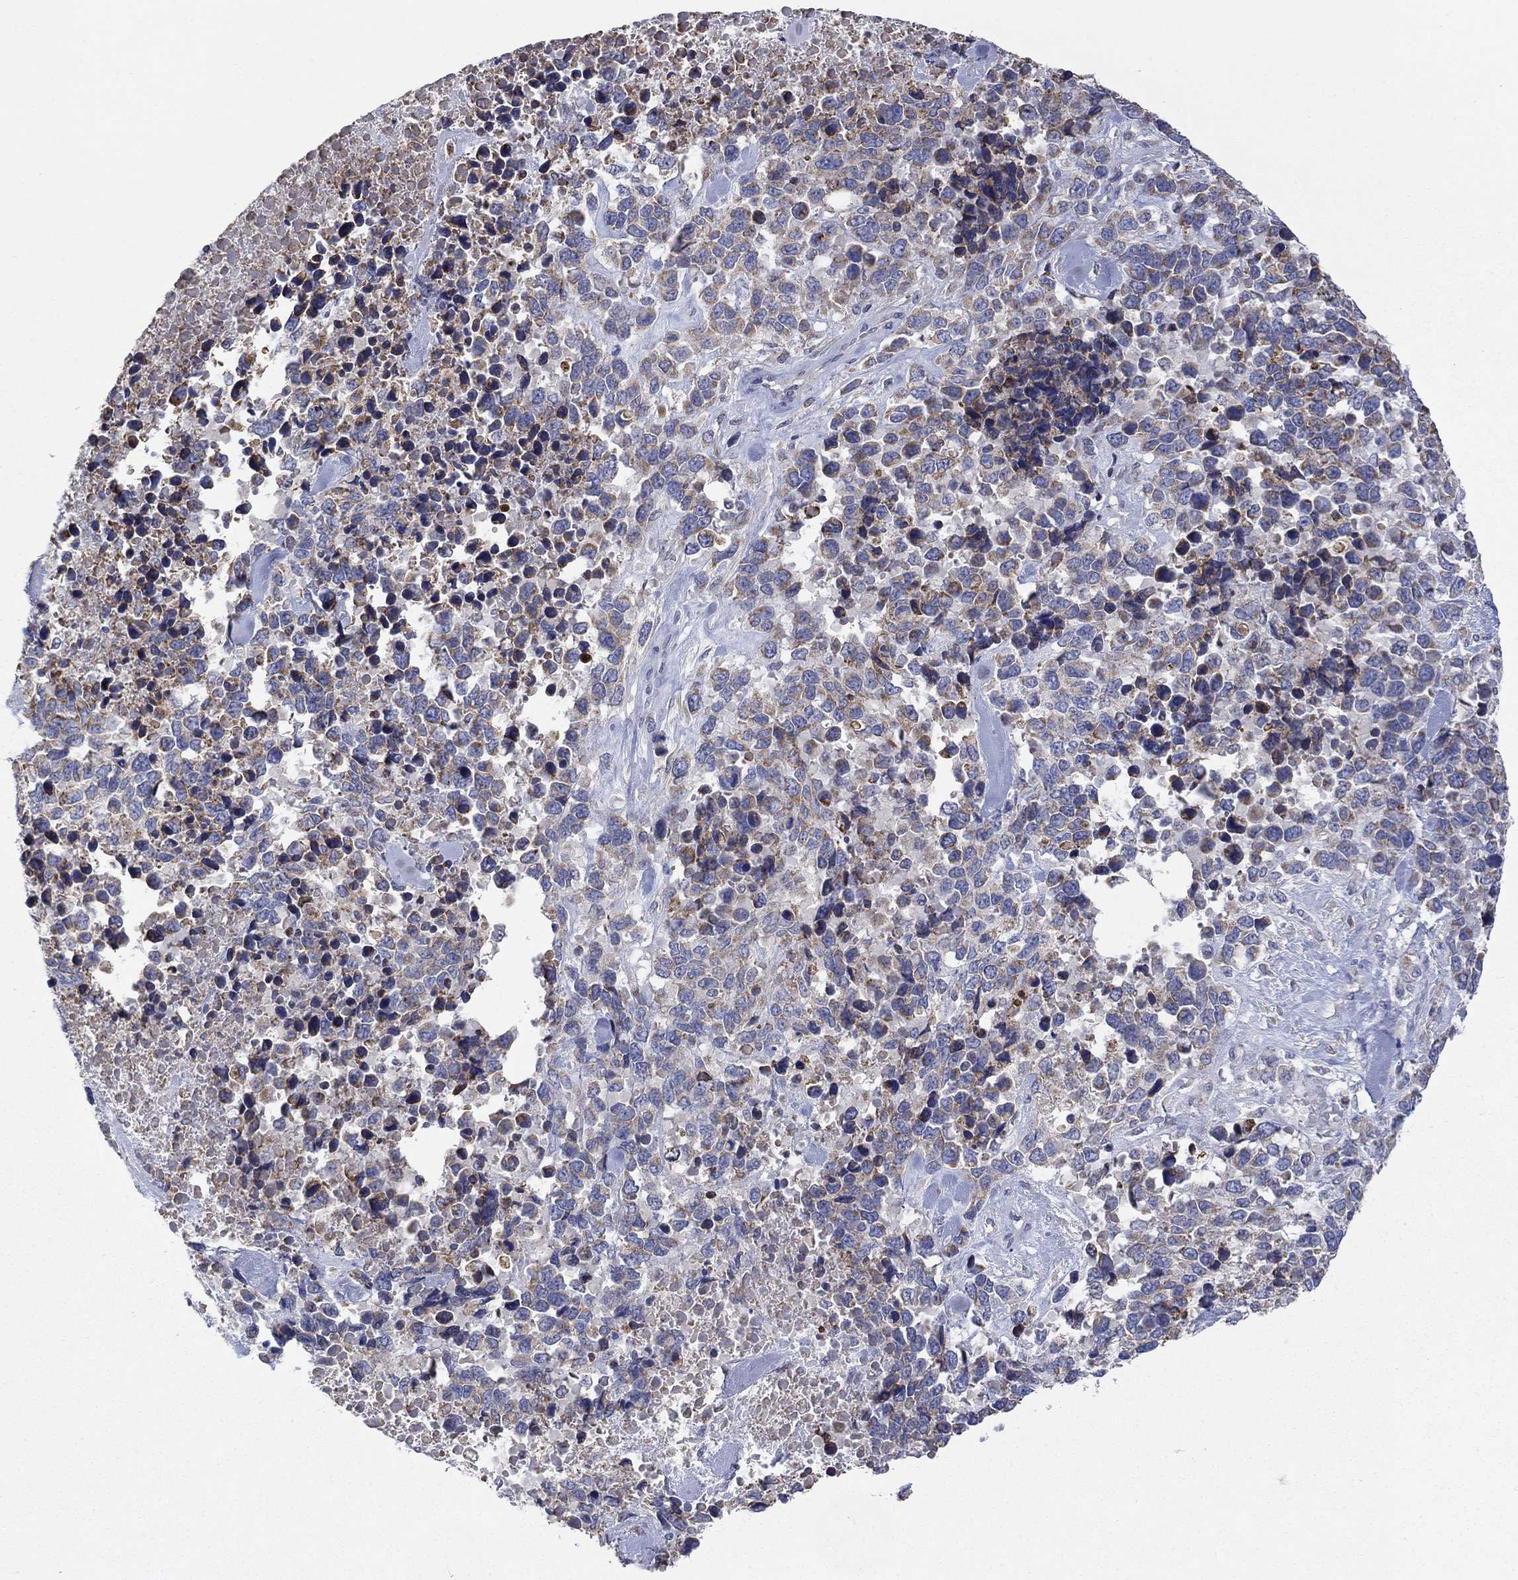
{"staining": {"intensity": "moderate", "quantity": ">75%", "location": "cytoplasmic/membranous"}, "tissue": "melanoma", "cell_type": "Tumor cells", "image_type": "cancer", "snomed": [{"axis": "morphology", "description": "Malignant melanoma, Metastatic site"}, {"axis": "topography", "description": "Skin"}], "caption": "Tumor cells show medium levels of moderate cytoplasmic/membranous positivity in approximately >75% of cells in malignant melanoma (metastatic site). (Stains: DAB in brown, nuclei in blue, Microscopy: brightfield microscopy at high magnification).", "gene": "CLVS1", "patient": {"sex": "male", "age": 84}}